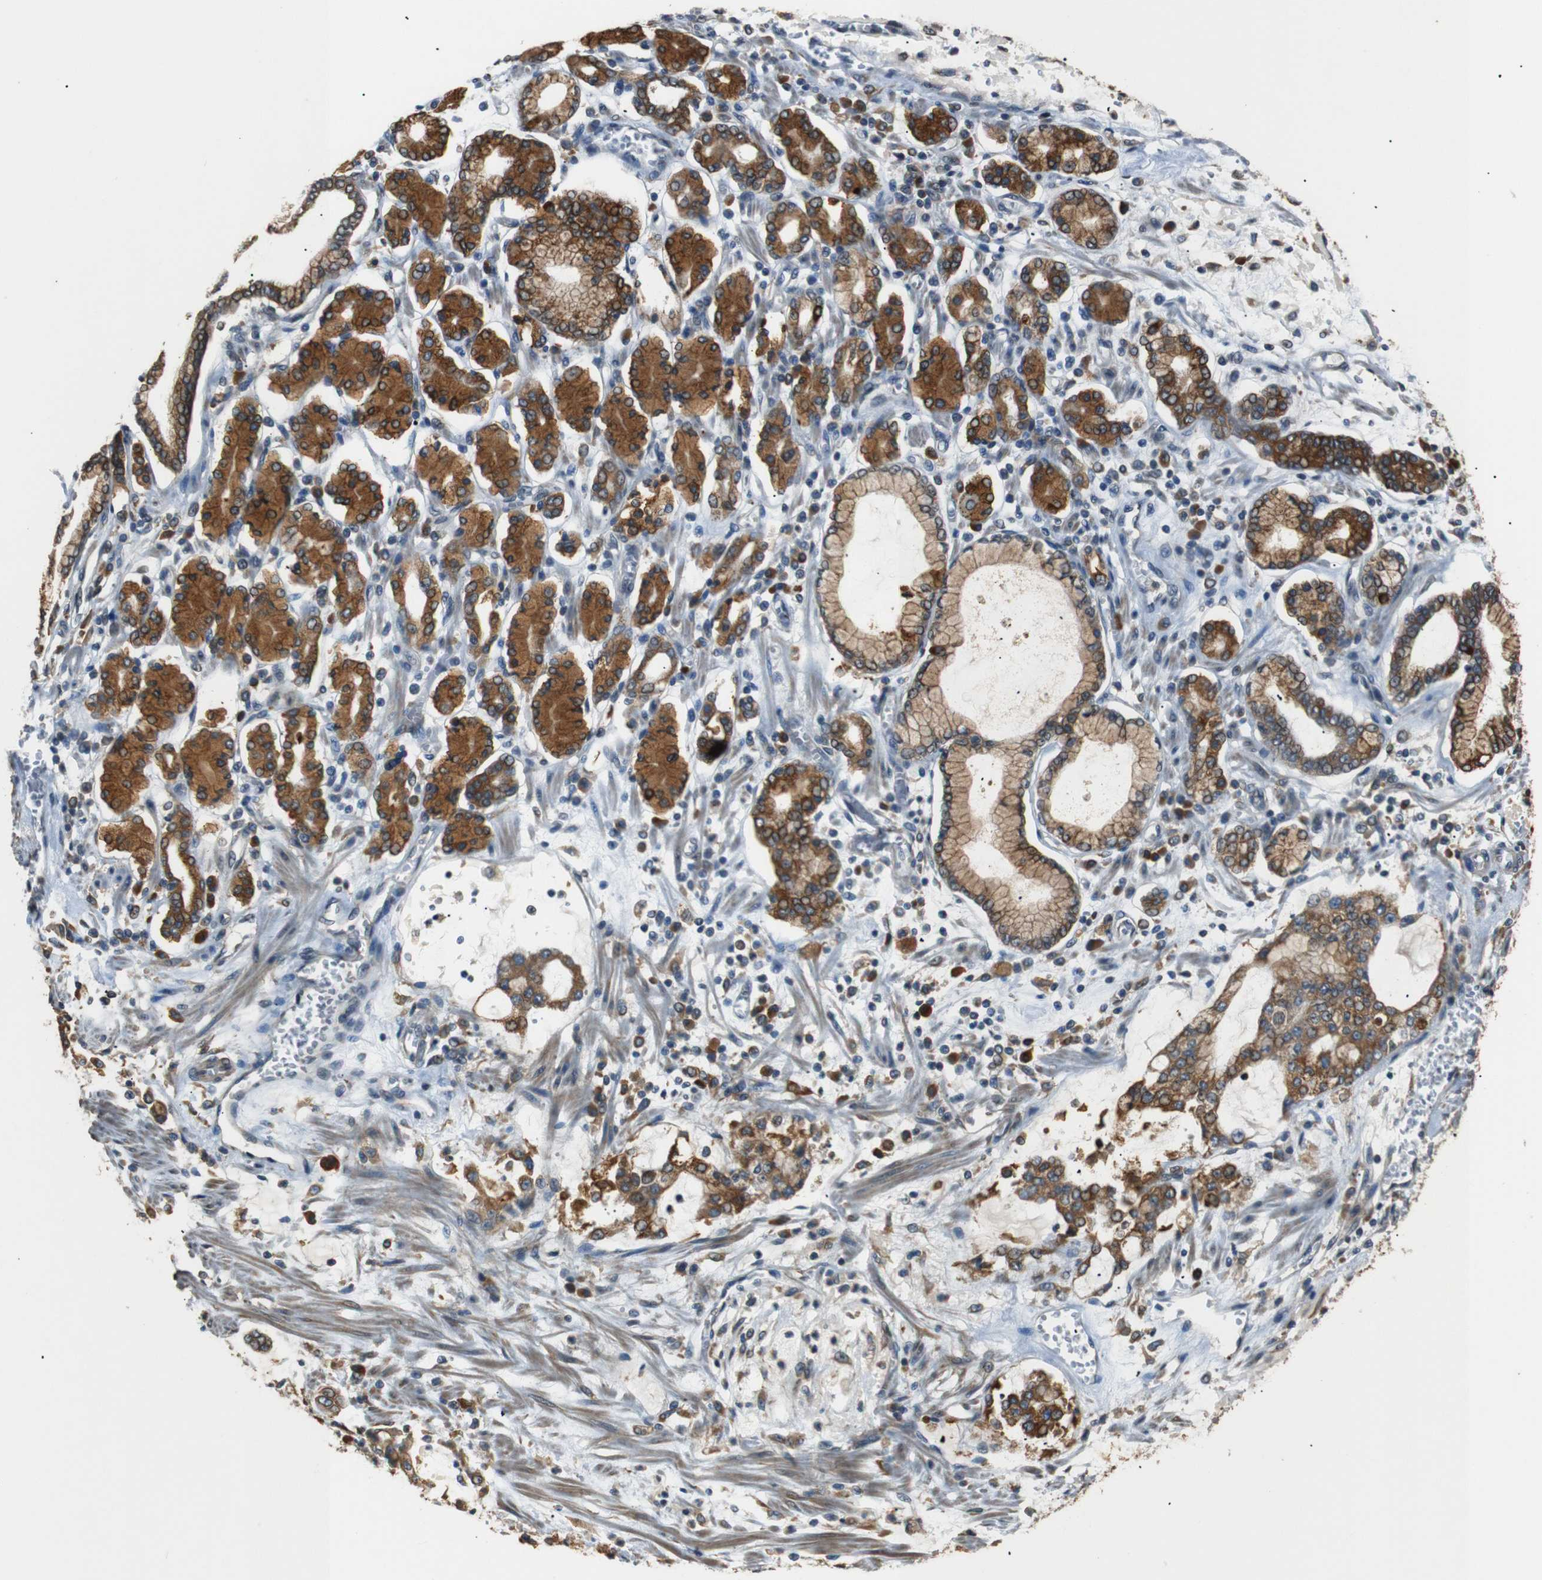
{"staining": {"intensity": "moderate", "quantity": ">75%", "location": "cytoplasmic/membranous"}, "tissue": "stomach cancer", "cell_type": "Tumor cells", "image_type": "cancer", "snomed": [{"axis": "morphology", "description": "Adenocarcinoma, NOS"}, {"axis": "topography", "description": "Stomach"}], "caption": "Adenocarcinoma (stomach) tissue demonstrates moderate cytoplasmic/membranous positivity in approximately >75% of tumor cells (DAB = brown stain, brightfield microscopy at high magnification).", "gene": "TMED2", "patient": {"sex": "male", "age": 76}}